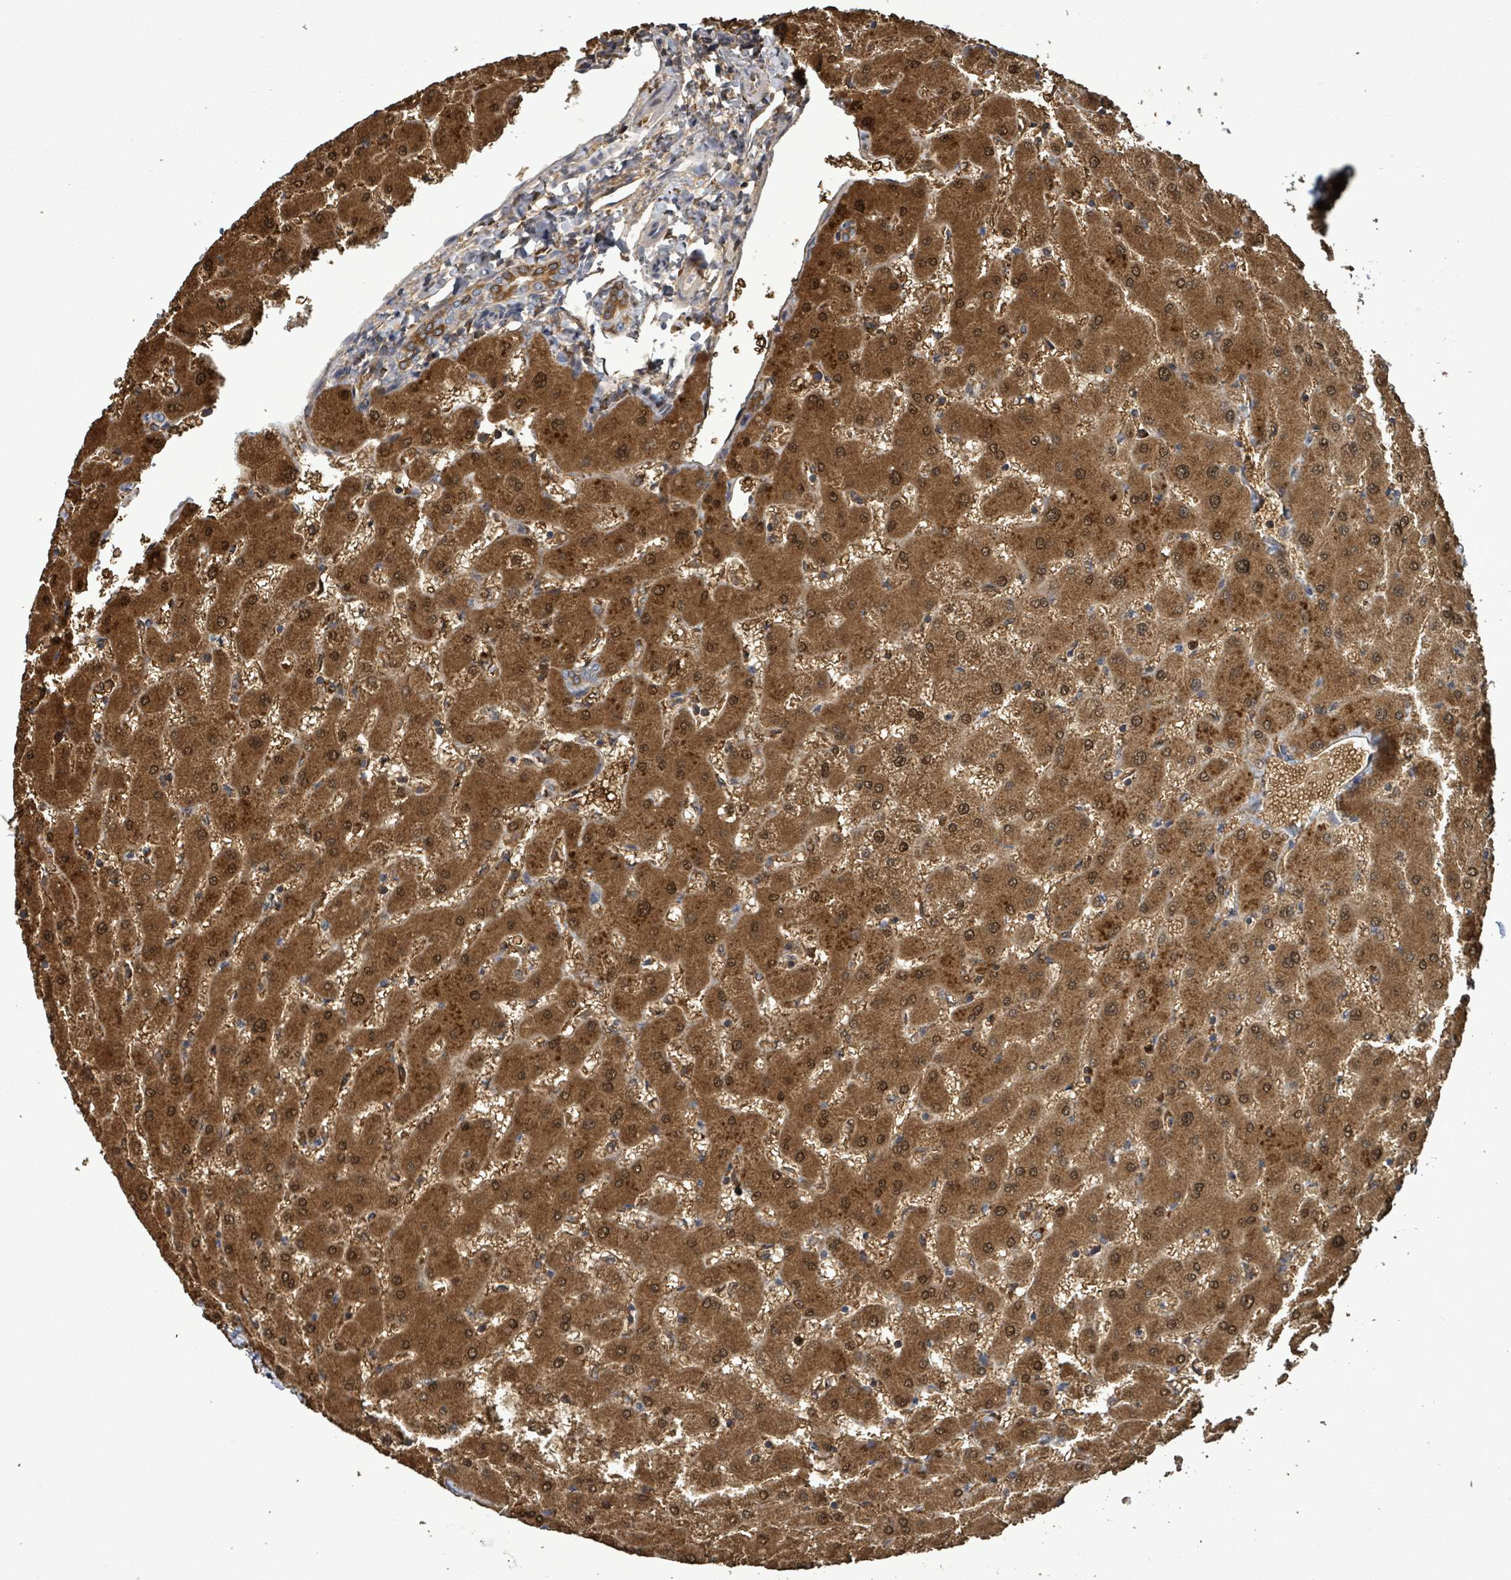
{"staining": {"intensity": "strong", "quantity": "25%-75%", "location": "cytoplasmic/membranous"}, "tissue": "liver", "cell_type": "Cholangiocytes", "image_type": "normal", "snomed": [{"axis": "morphology", "description": "Normal tissue, NOS"}, {"axis": "topography", "description": "Liver"}], "caption": "This histopathology image displays IHC staining of benign human liver, with high strong cytoplasmic/membranous staining in approximately 25%-75% of cholangiocytes.", "gene": "SERPINE3", "patient": {"sex": "female", "age": 63}}